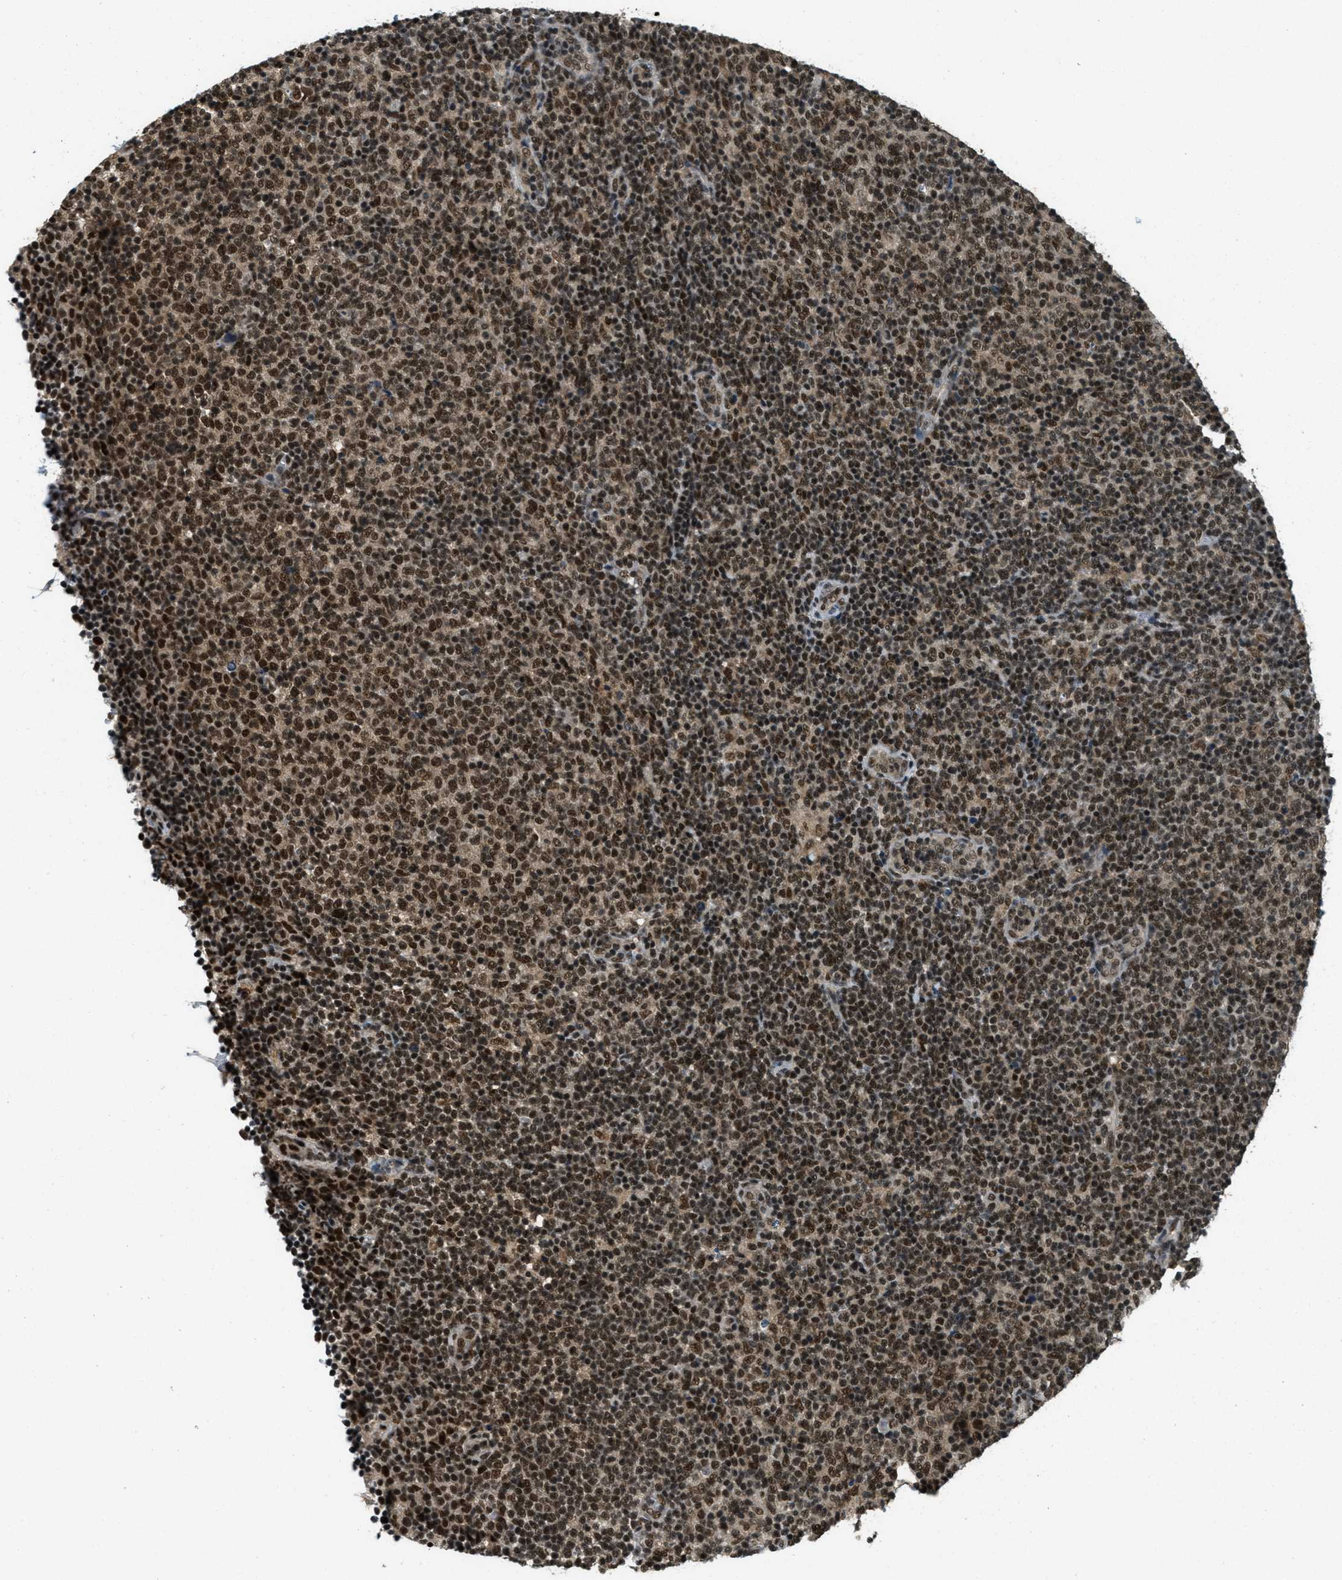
{"staining": {"intensity": "strong", "quantity": ">75%", "location": "nuclear"}, "tissue": "lymphoma", "cell_type": "Tumor cells", "image_type": "cancer", "snomed": [{"axis": "morphology", "description": "Malignant lymphoma, non-Hodgkin's type, Low grade"}, {"axis": "topography", "description": "Lymph node"}], "caption": "A brown stain shows strong nuclear staining of a protein in human malignant lymphoma, non-Hodgkin's type (low-grade) tumor cells.", "gene": "ZNF148", "patient": {"sex": "male", "age": 70}}